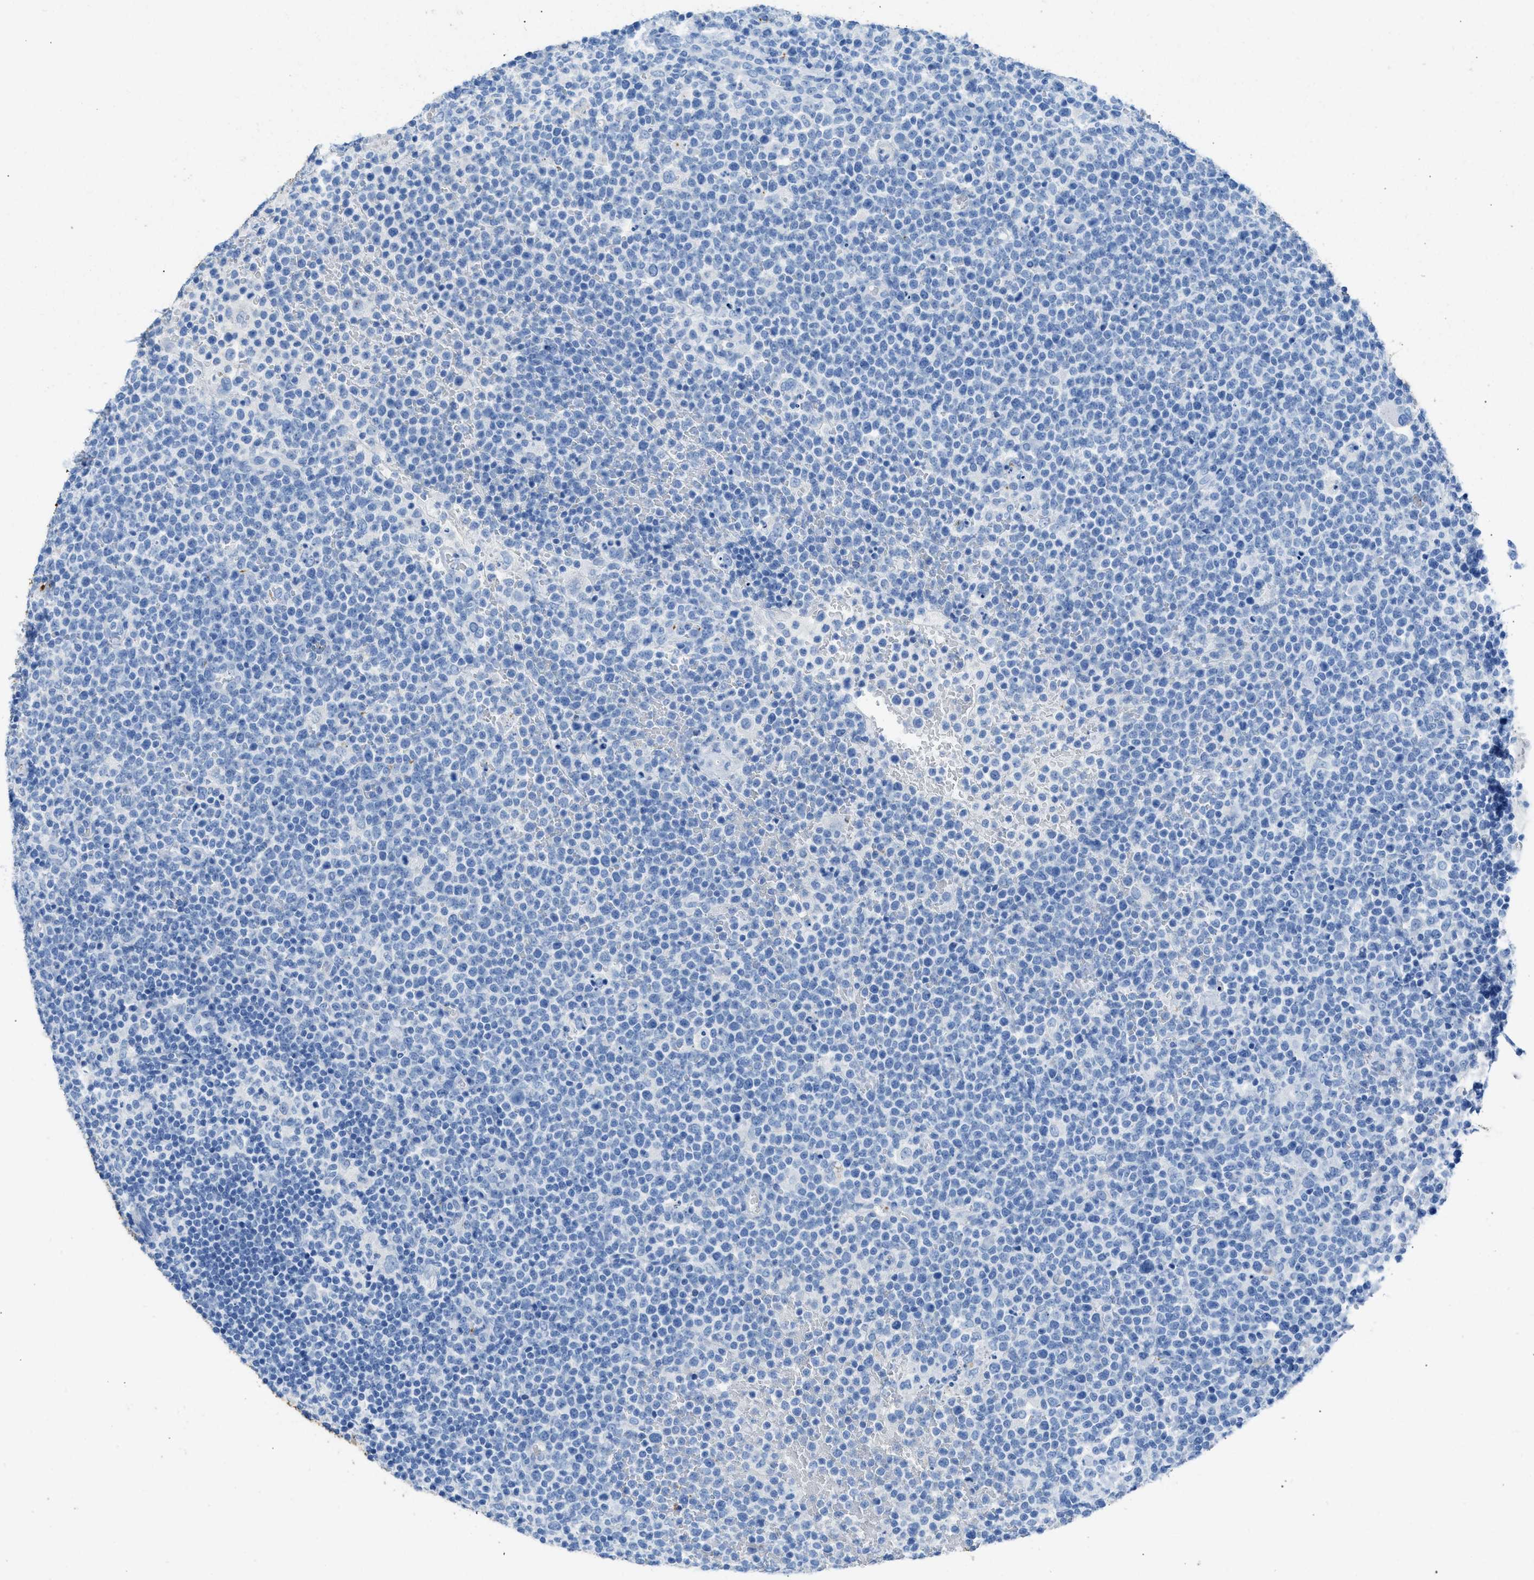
{"staining": {"intensity": "negative", "quantity": "none", "location": "none"}, "tissue": "lymphoma", "cell_type": "Tumor cells", "image_type": "cancer", "snomed": [{"axis": "morphology", "description": "Malignant lymphoma, non-Hodgkin's type, High grade"}, {"axis": "topography", "description": "Lymph node"}], "caption": "Protein analysis of high-grade malignant lymphoma, non-Hodgkin's type reveals no significant expression in tumor cells.", "gene": "FAIM2", "patient": {"sex": "male", "age": 61}}